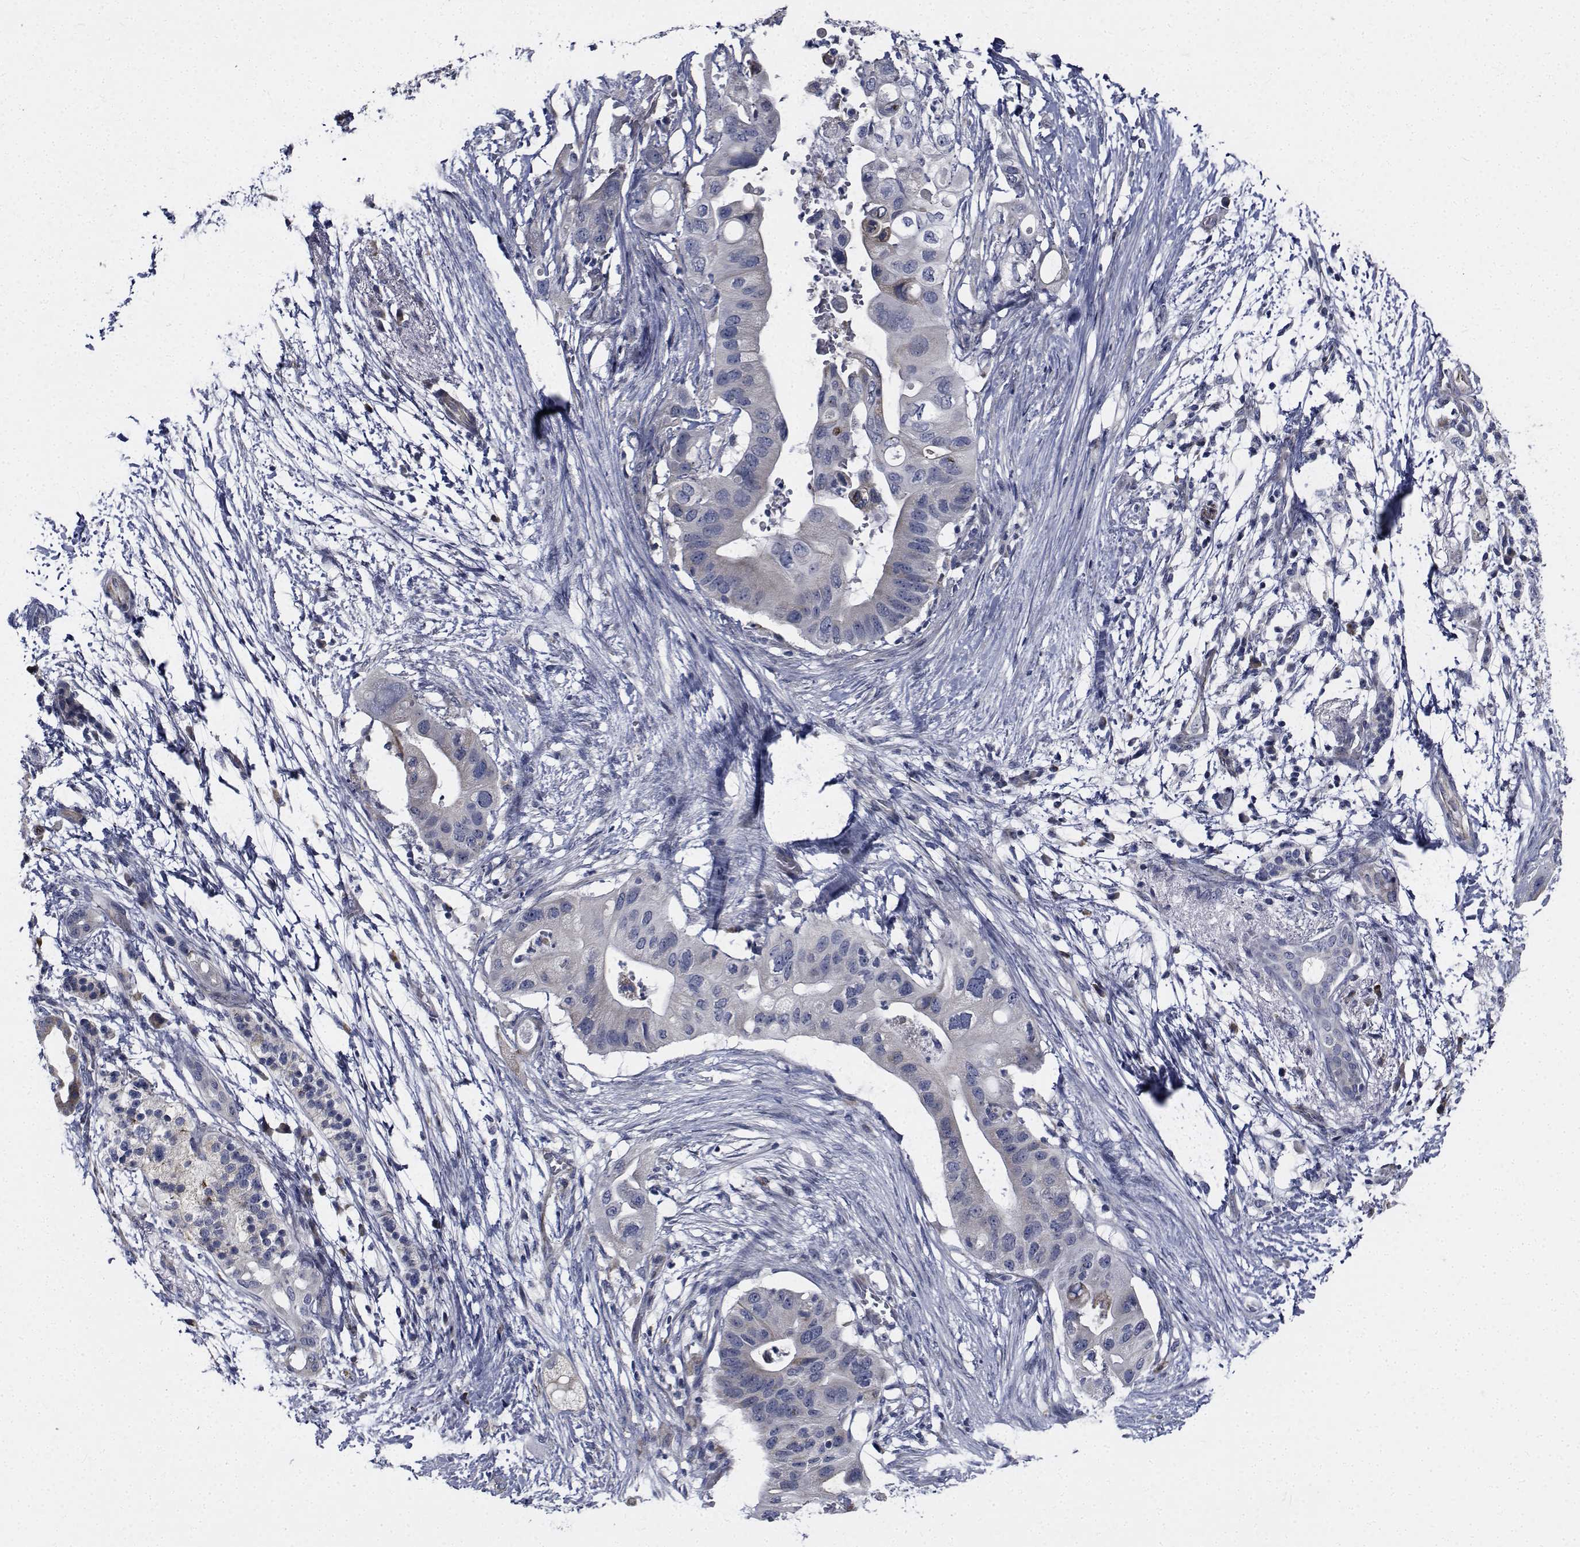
{"staining": {"intensity": "negative", "quantity": "none", "location": "none"}, "tissue": "pancreatic cancer", "cell_type": "Tumor cells", "image_type": "cancer", "snomed": [{"axis": "morphology", "description": "Adenocarcinoma, NOS"}, {"axis": "topography", "description": "Pancreas"}], "caption": "Pancreatic cancer was stained to show a protein in brown. There is no significant expression in tumor cells.", "gene": "TTBK1", "patient": {"sex": "female", "age": 72}}